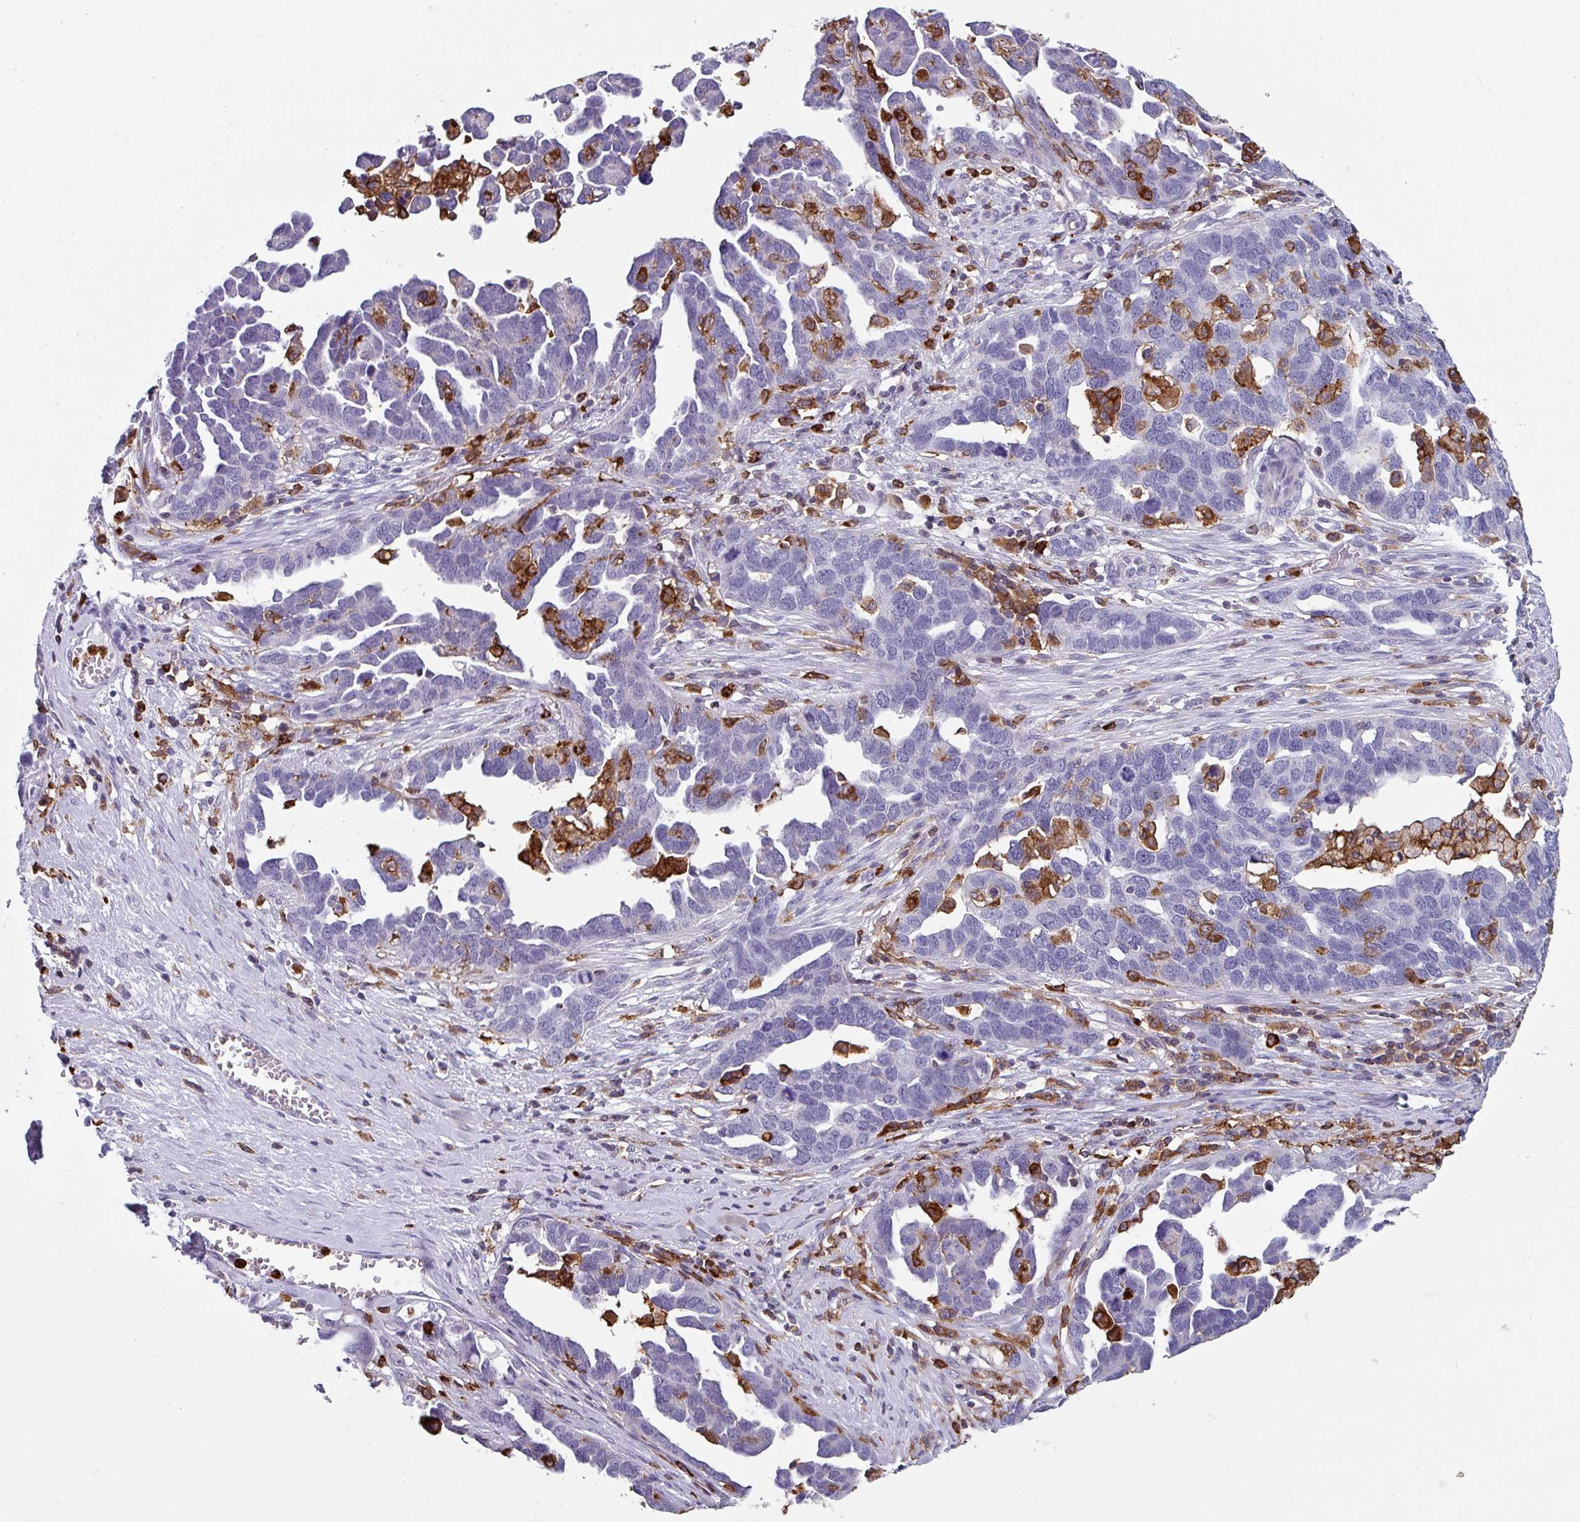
{"staining": {"intensity": "negative", "quantity": "none", "location": "none"}, "tissue": "ovarian cancer", "cell_type": "Tumor cells", "image_type": "cancer", "snomed": [{"axis": "morphology", "description": "Cystadenocarcinoma, serous, NOS"}, {"axis": "topography", "description": "Ovary"}], "caption": "Immunohistochemistry (IHC) histopathology image of human ovarian serous cystadenocarcinoma stained for a protein (brown), which displays no staining in tumor cells.", "gene": "EXOSC5", "patient": {"sex": "female", "age": 54}}